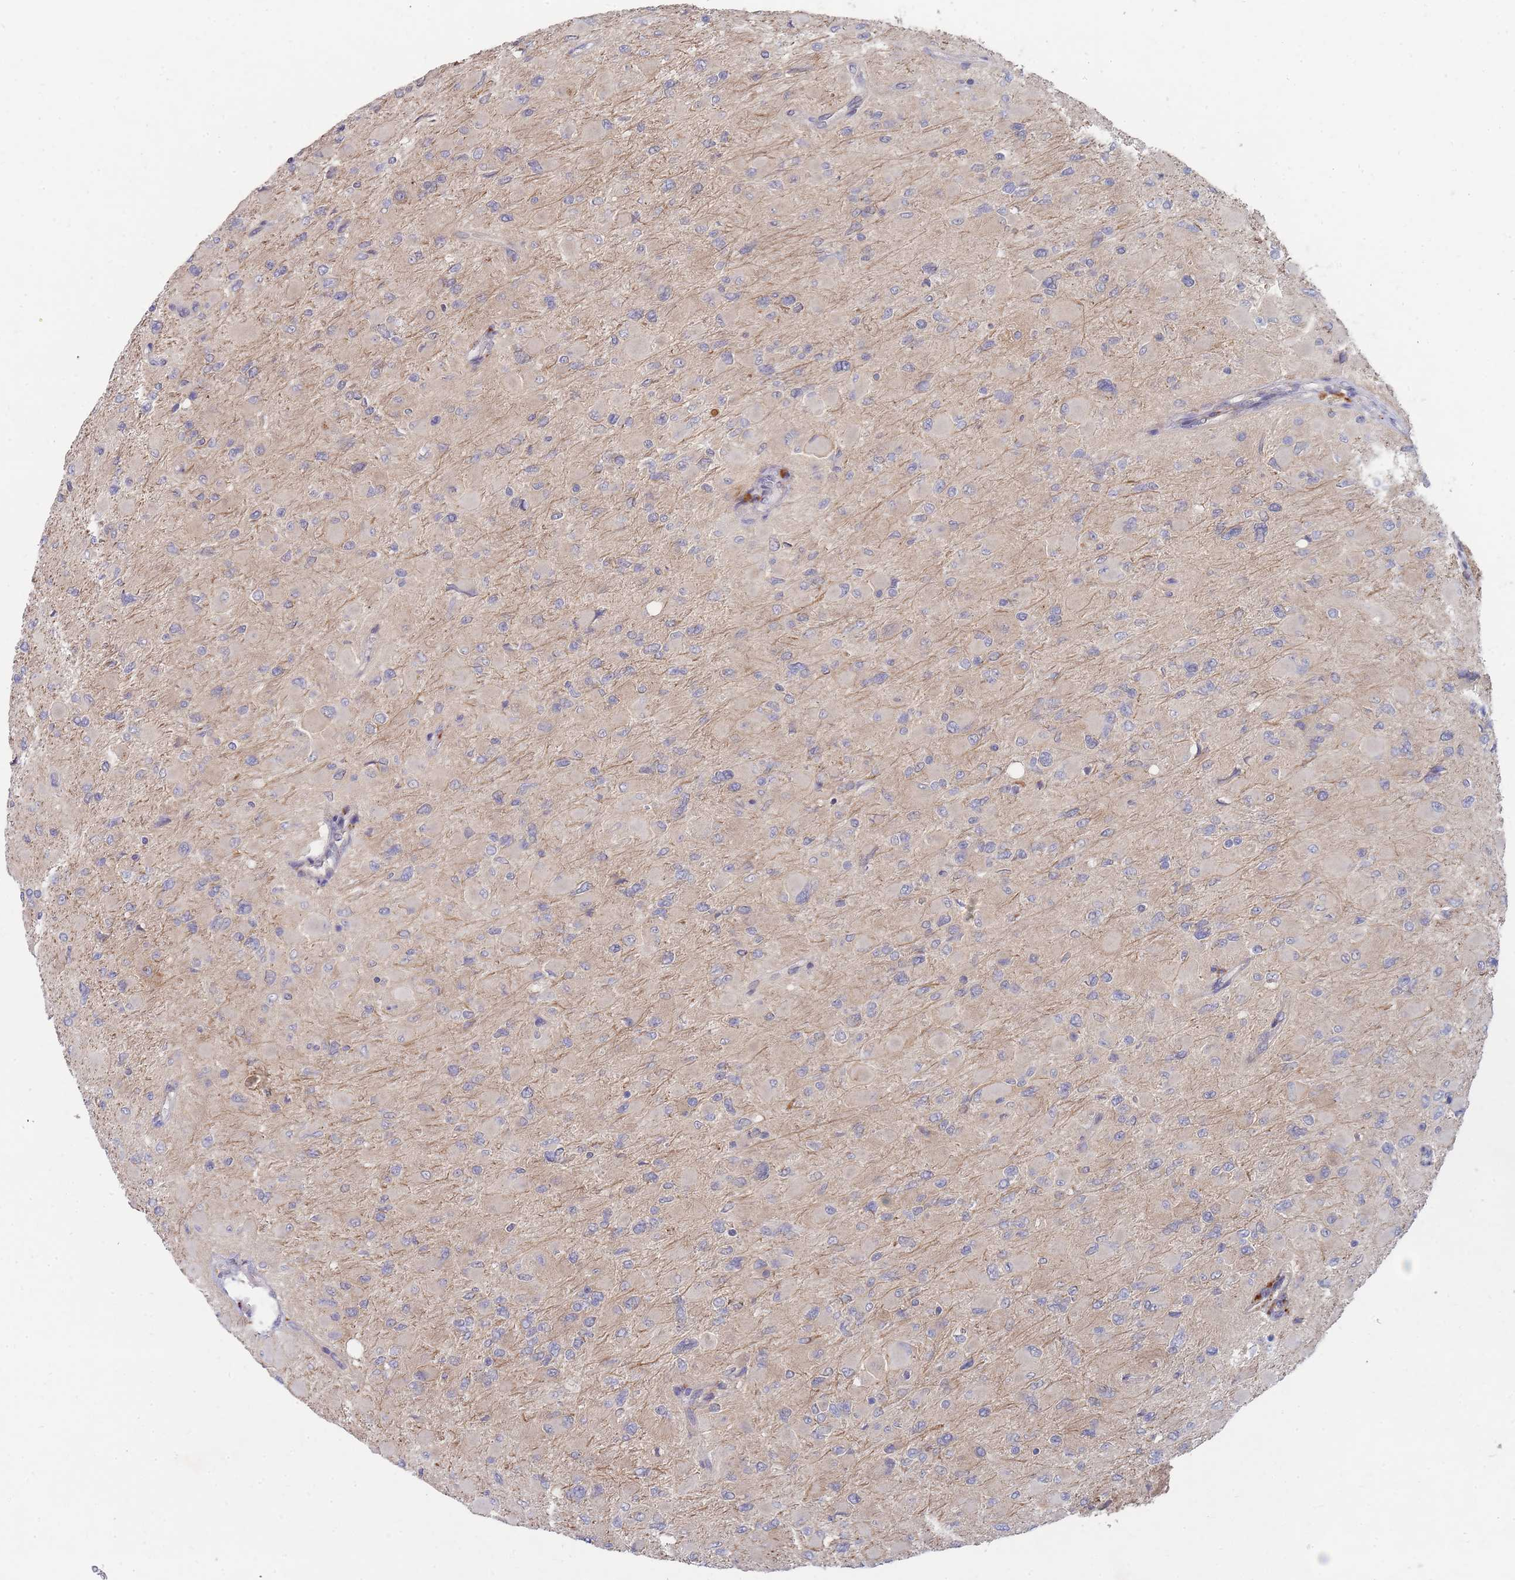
{"staining": {"intensity": "negative", "quantity": "none", "location": "none"}, "tissue": "glioma", "cell_type": "Tumor cells", "image_type": "cancer", "snomed": [{"axis": "morphology", "description": "Glioma, malignant, High grade"}, {"axis": "topography", "description": "Cerebral cortex"}], "caption": "Immunohistochemical staining of human glioma exhibits no significant expression in tumor cells.", "gene": "SLC35F5", "patient": {"sex": "female", "age": 36}}